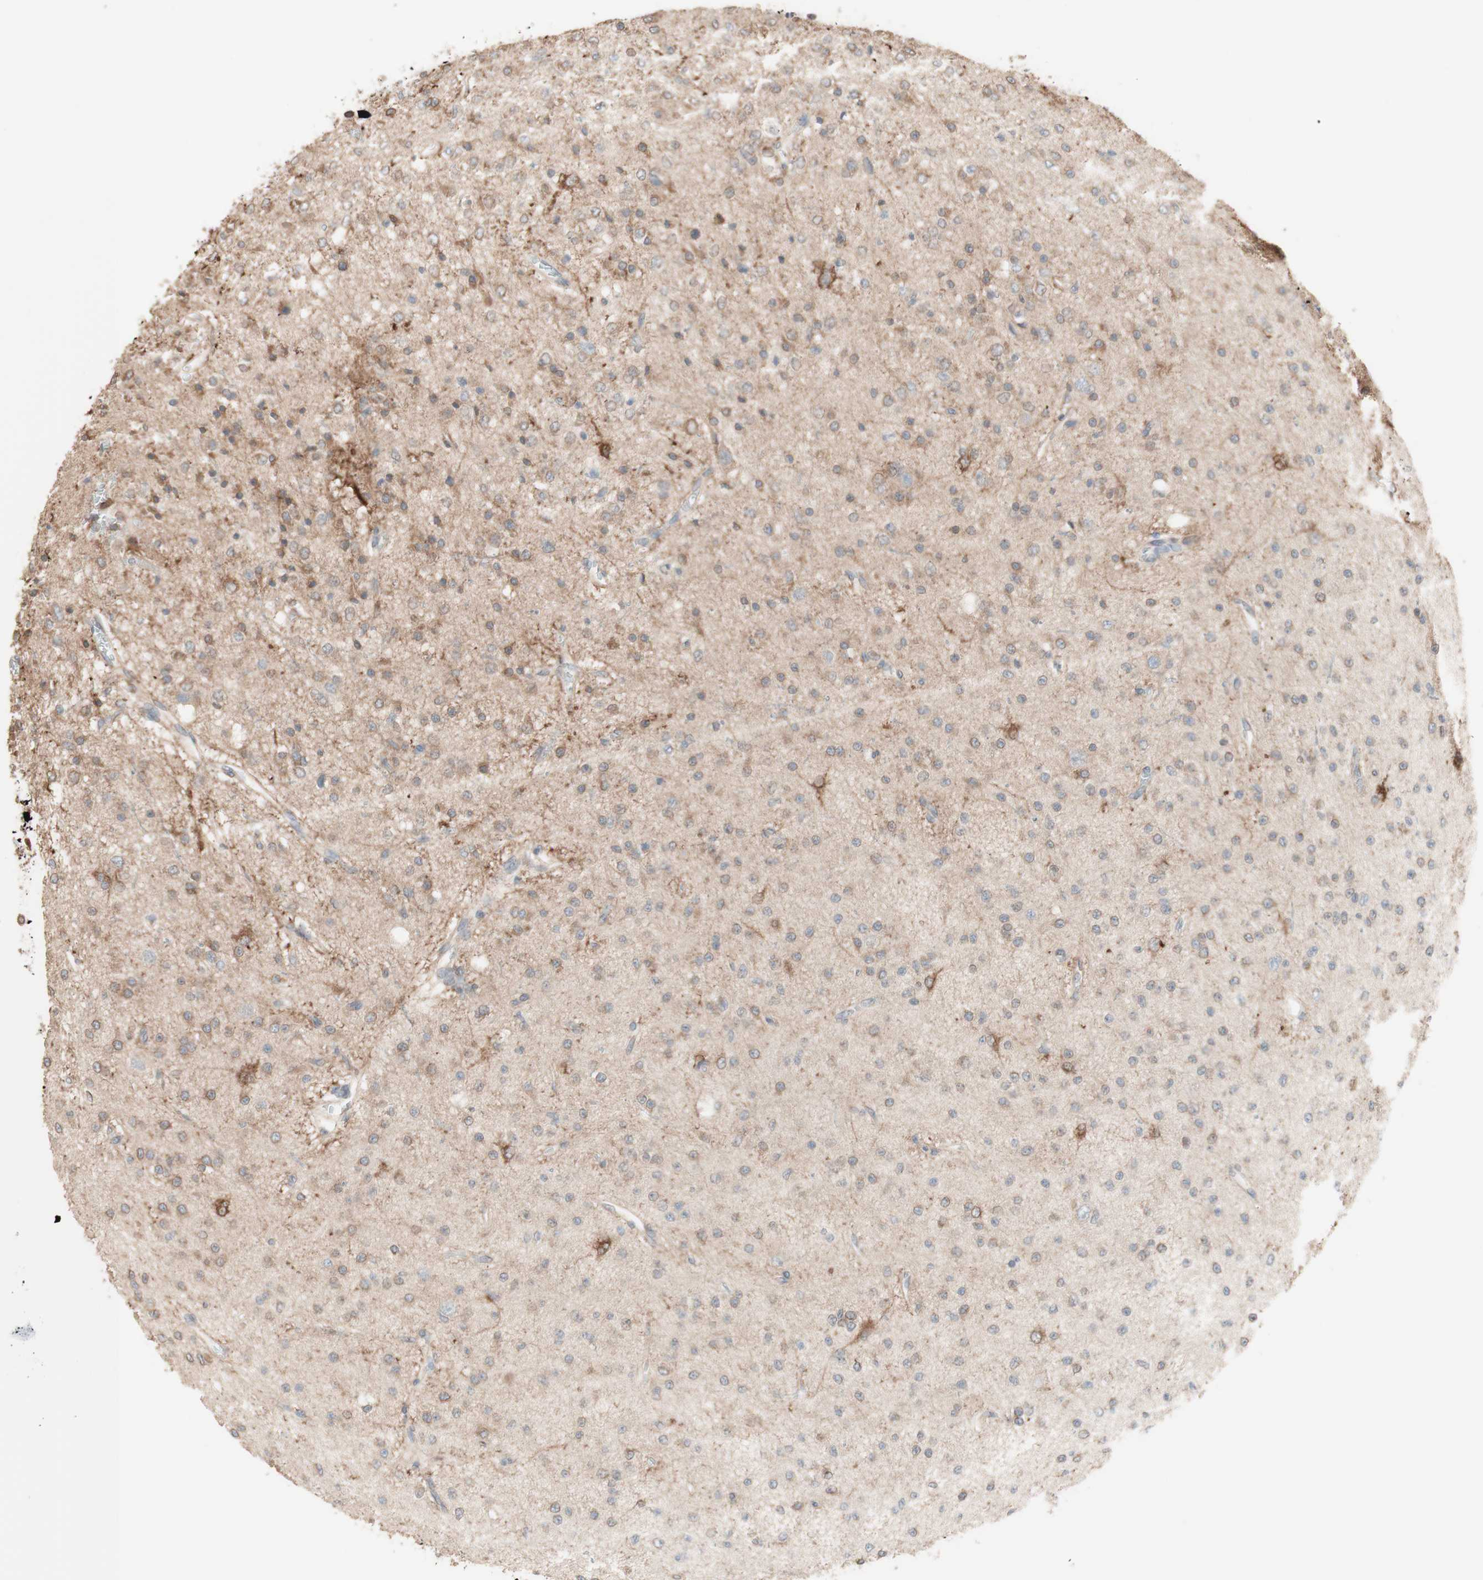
{"staining": {"intensity": "weak", "quantity": ">75%", "location": "cytoplasmic/membranous"}, "tissue": "glioma", "cell_type": "Tumor cells", "image_type": "cancer", "snomed": [{"axis": "morphology", "description": "Glioma, malignant, Low grade"}, {"axis": "topography", "description": "Brain"}], "caption": "Glioma stained with a protein marker displays weak staining in tumor cells.", "gene": "COMT", "patient": {"sex": "male", "age": 38}}